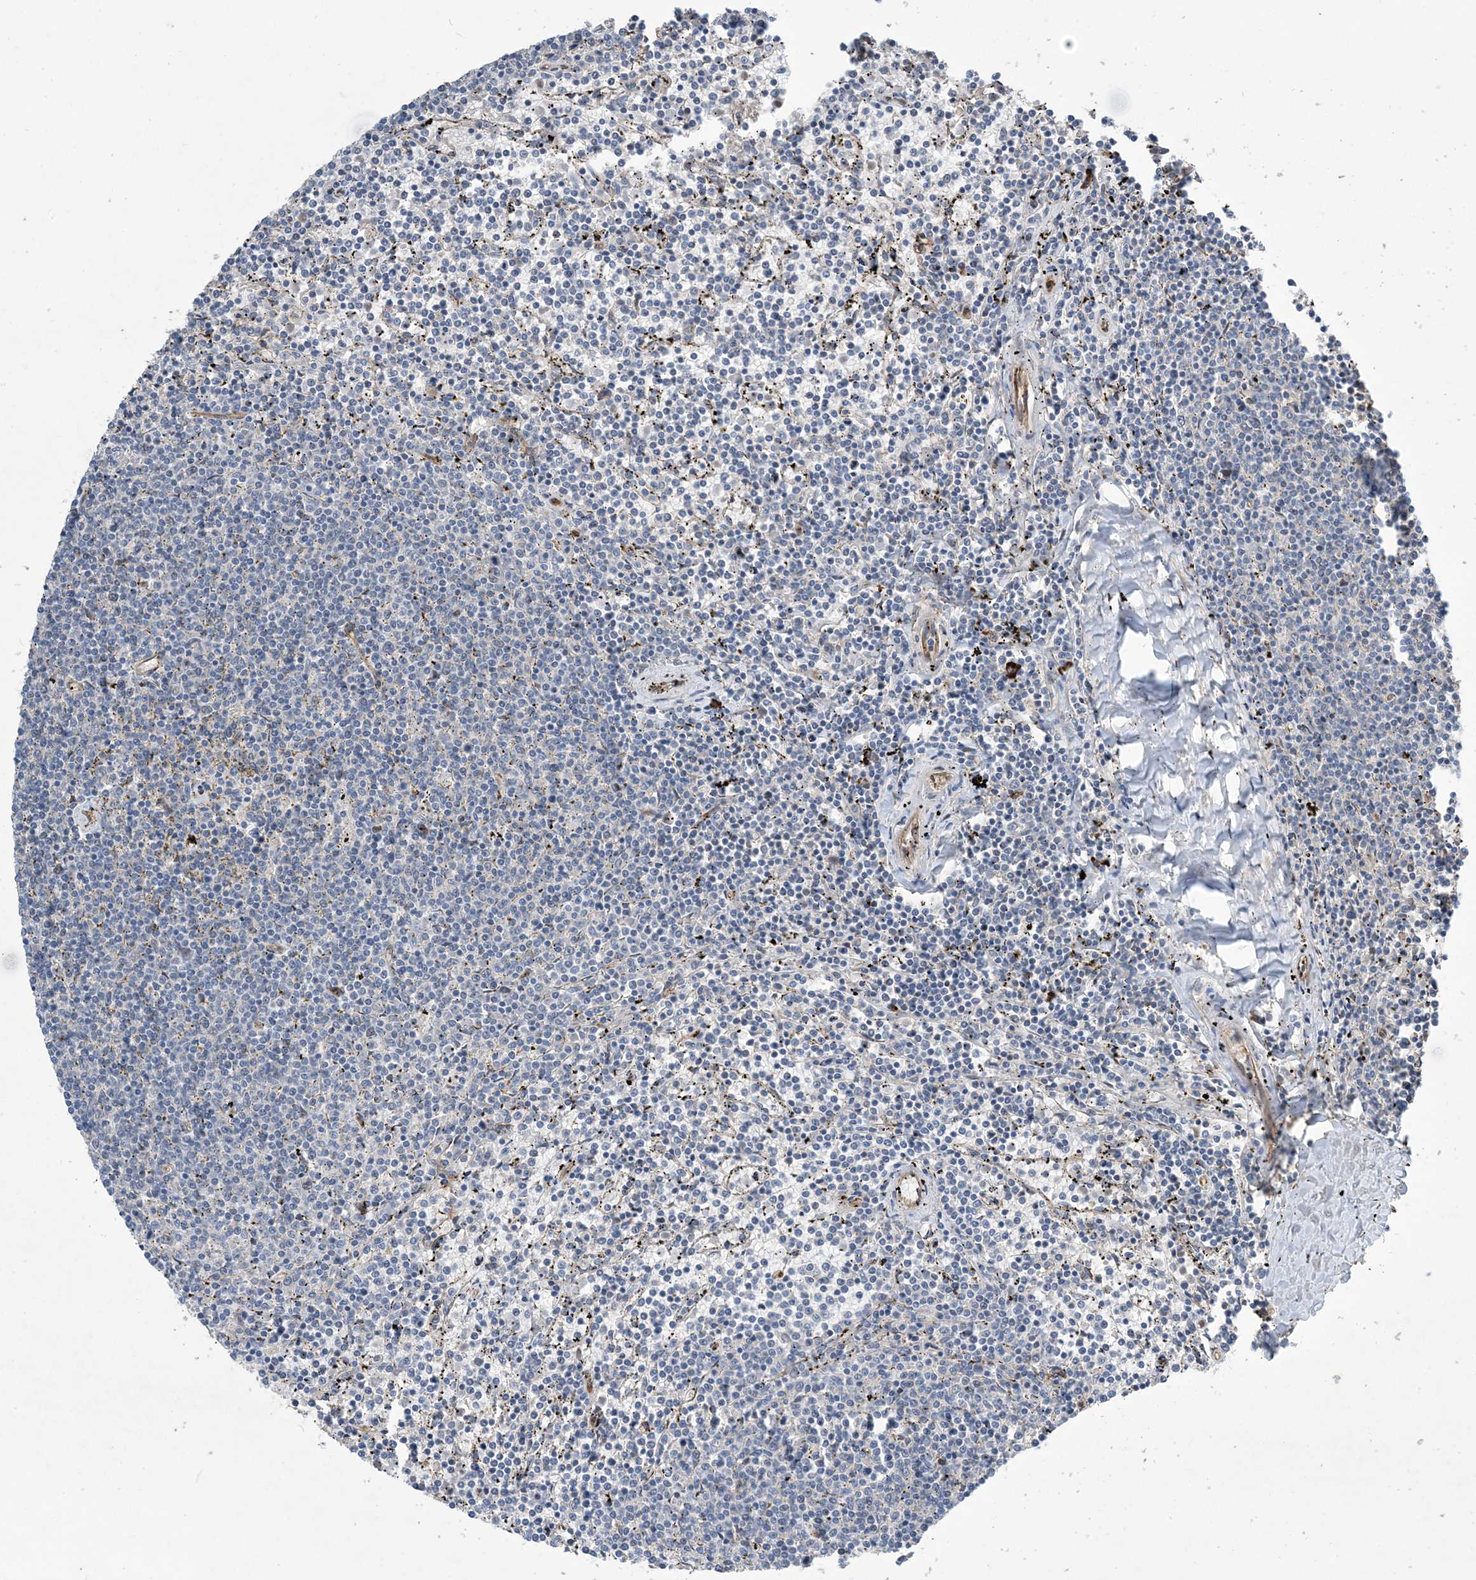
{"staining": {"intensity": "negative", "quantity": "none", "location": "none"}, "tissue": "lymphoma", "cell_type": "Tumor cells", "image_type": "cancer", "snomed": [{"axis": "morphology", "description": "Malignant lymphoma, non-Hodgkin's type, Low grade"}, {"axis": "topography", "description": "Spleen"}], "caption": "The image displays no staining of tumor cells in lymphoma. The staining was performed using DAB to visualize the protein expression in brown, while the nuclei were stained in blue with hematoxylin (Magnification: 20x).", "gene": "AOC1", "patient": {"sex": "female", "age": 50}}